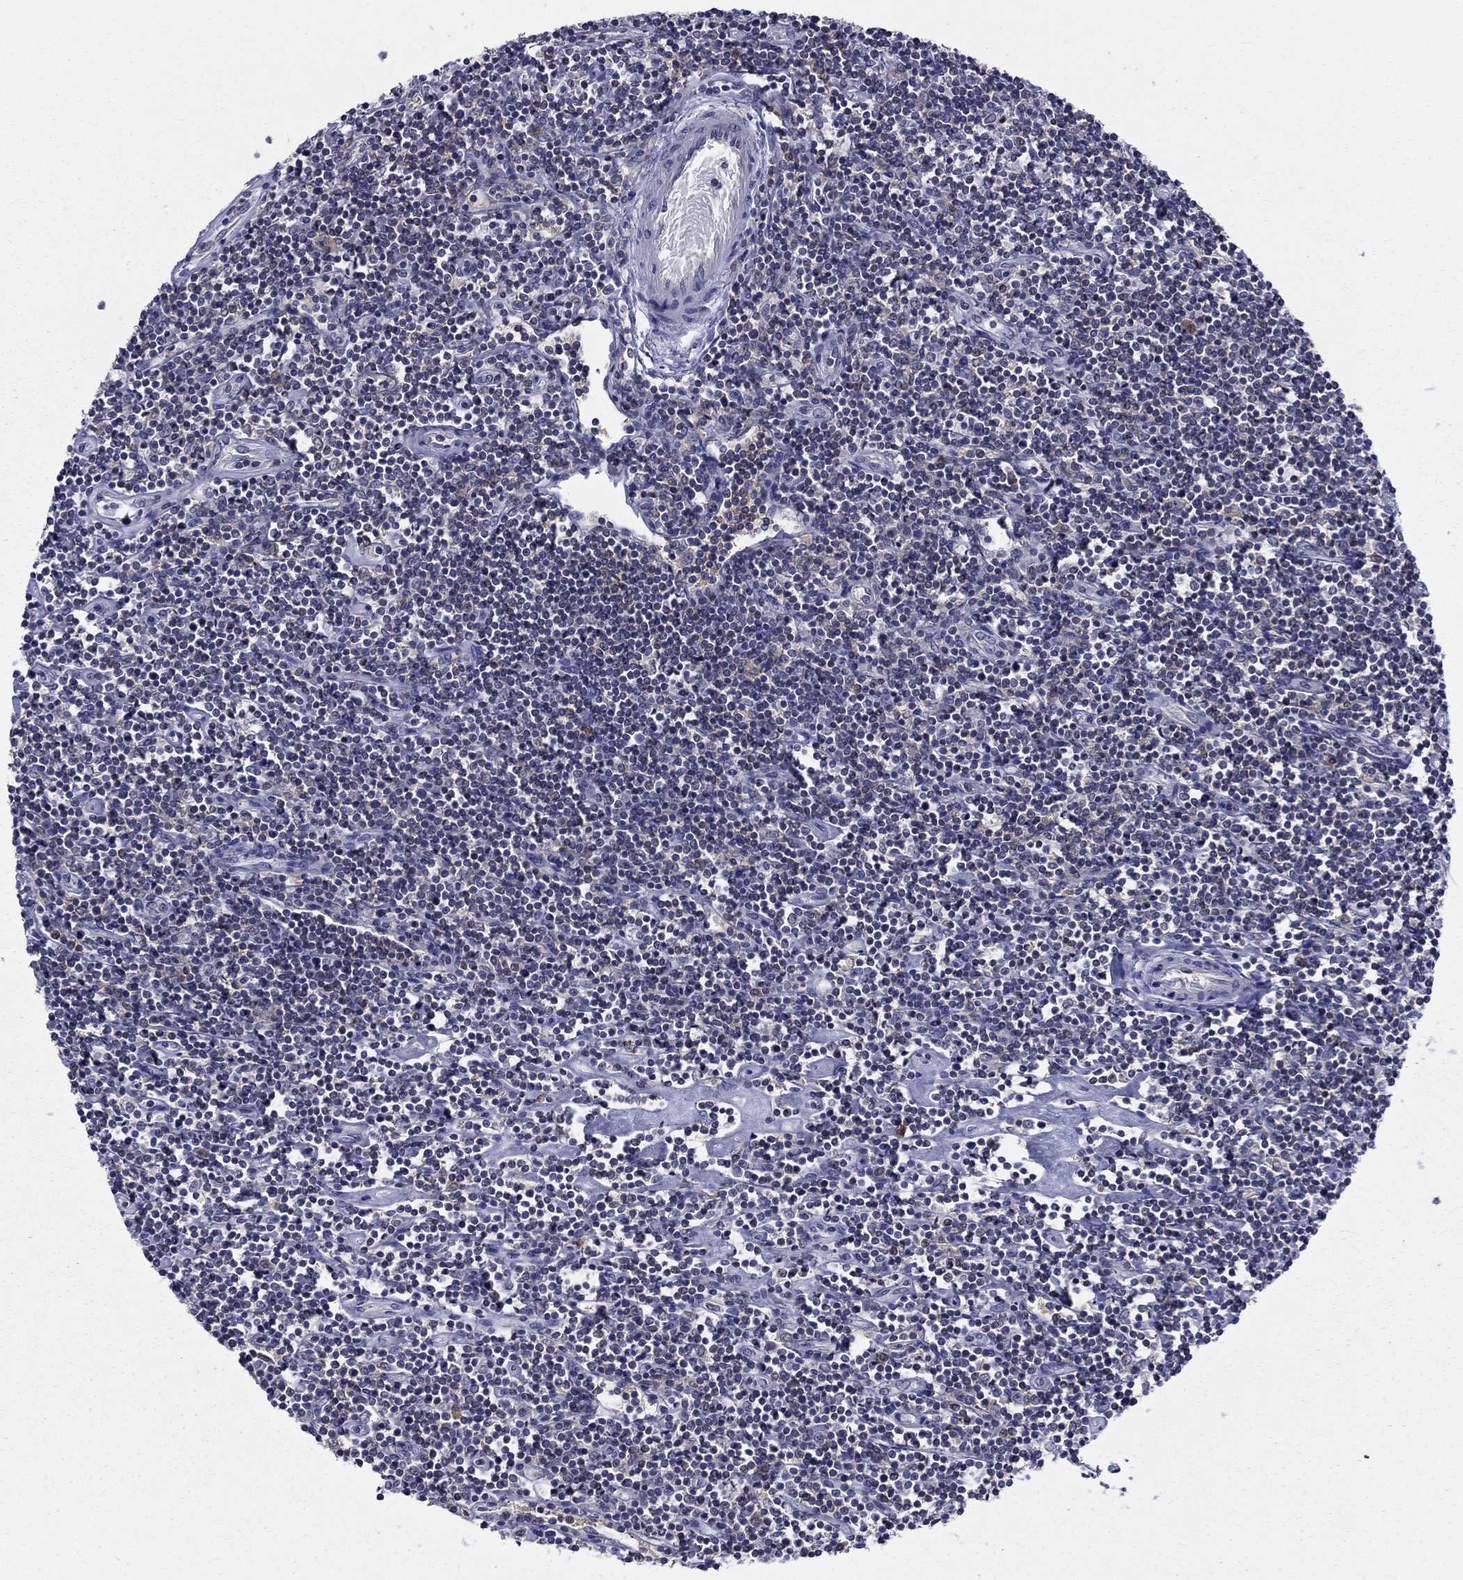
{"staining": {"intensity": "negative", "quantity": "none", "location": "none"}, "tissue": "lymphoma", "cell_type": "Tumor cells", "image_type": "cancer", "snomed": [{"axis": "morphology", "description": "Hodgkin's disease, NOS"}, {"axis": "topography", "description": "Lymph node"}], "caption": "IHC of Hodgkin's disease displays no positivity in tumor cells.", "gene": "POU2F2", "patient": {"sex": "male", "age": 40}}